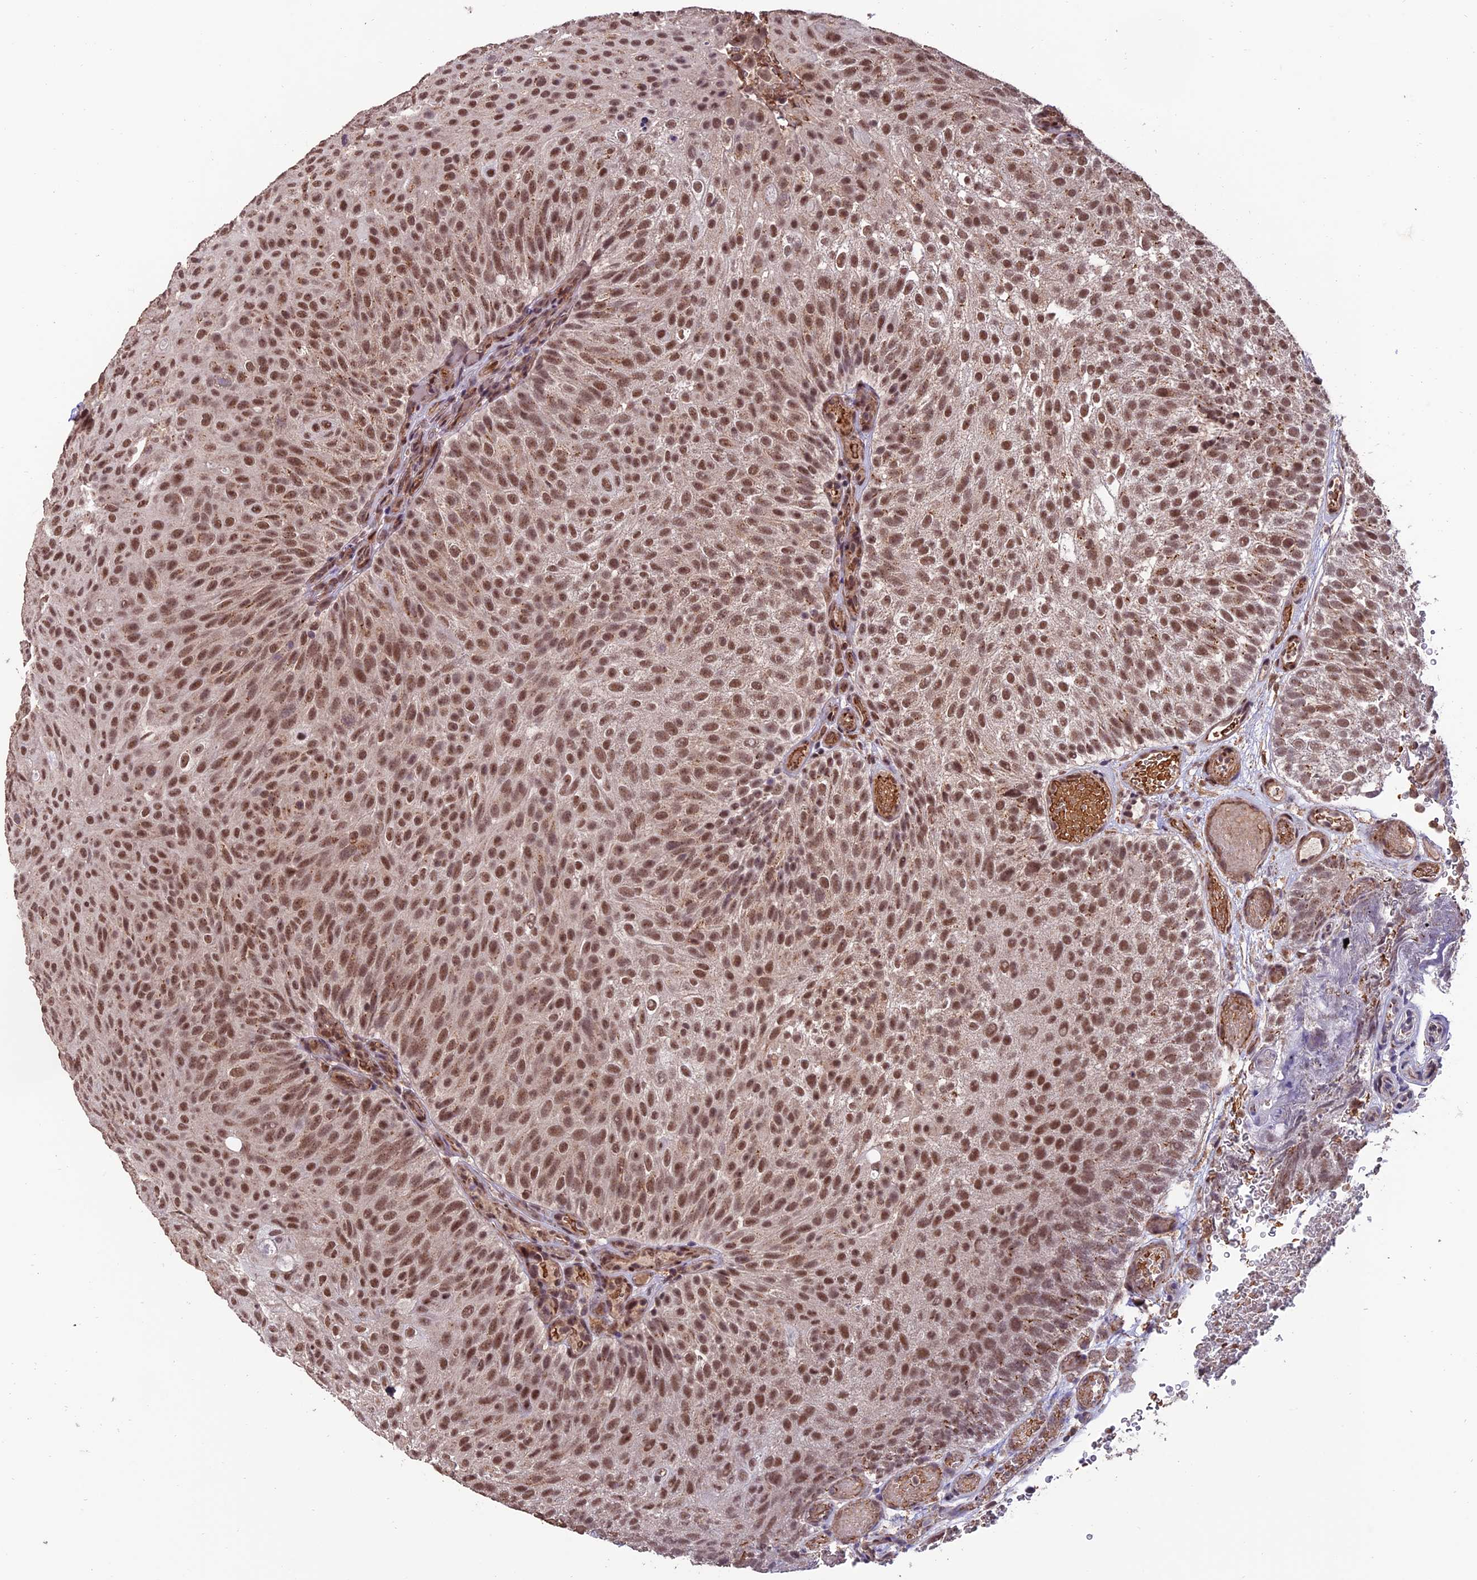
{"staining": {"intensity": "moderate", "quantity": ">75%", "location": "nuclear"}, "tissue": "urothelial cancer", "cell_type": "Tumor cells", "image_type": "cancer", "snomed": [{"axis": "morphology", "description": "Urothelial carcinoma, Low grade"}, {"axis": "topography", "description": "Urinary bladder"}], "caption": "This is an image of IHC staining of urothelial cancer, which shows moderate positivity in the nuclear of tumor cells.", "gene": "CABIN1", "patient": {"sex": "male", "age": 78}}